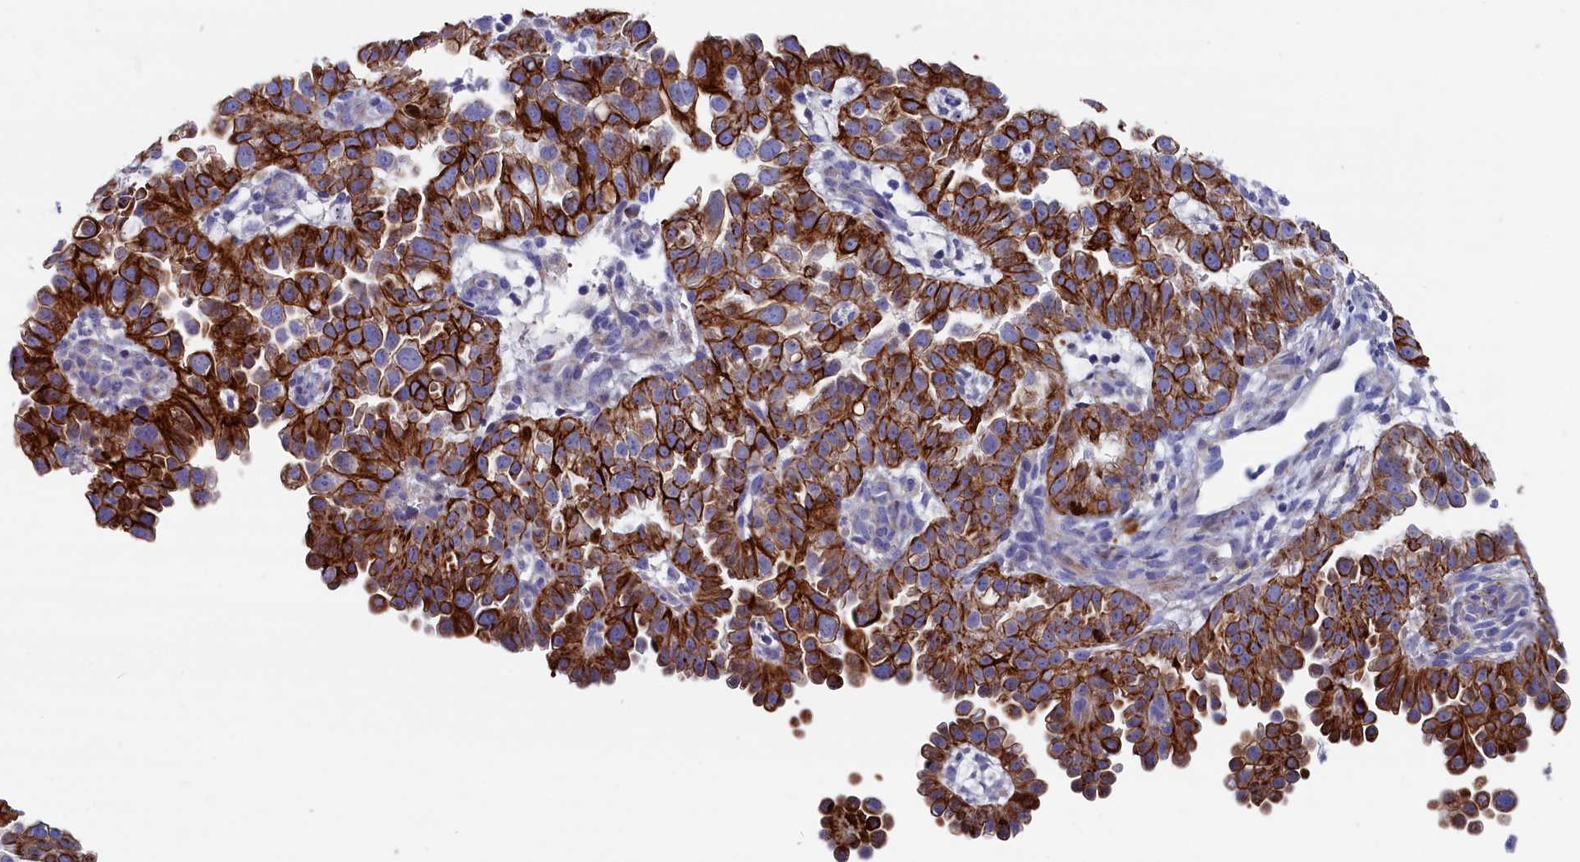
{"staining": {"intensity": "strong", "quantity": "25%-75%", "location": "cytoplasmic/membranous"}, "tissue": "endometrial cancer", "cell_type": "Tumor cells", "image_type": "cancer", "snomed": [{"axis": "morphology", "description": "Adenocarcinoma, NOS"}, {"axis": "topography", "description": "Endometrium"}], "caption": "This photomicrograph demonstrates immunohistochemistry (IHC) staining of endometrial adenocarcinoma, with high strong cytoplasmic/membranous positivity in approximately 25%-75% of tumor cells.", "gene": "NUDT7", "patient": {"sex": "female", "age": 85}}